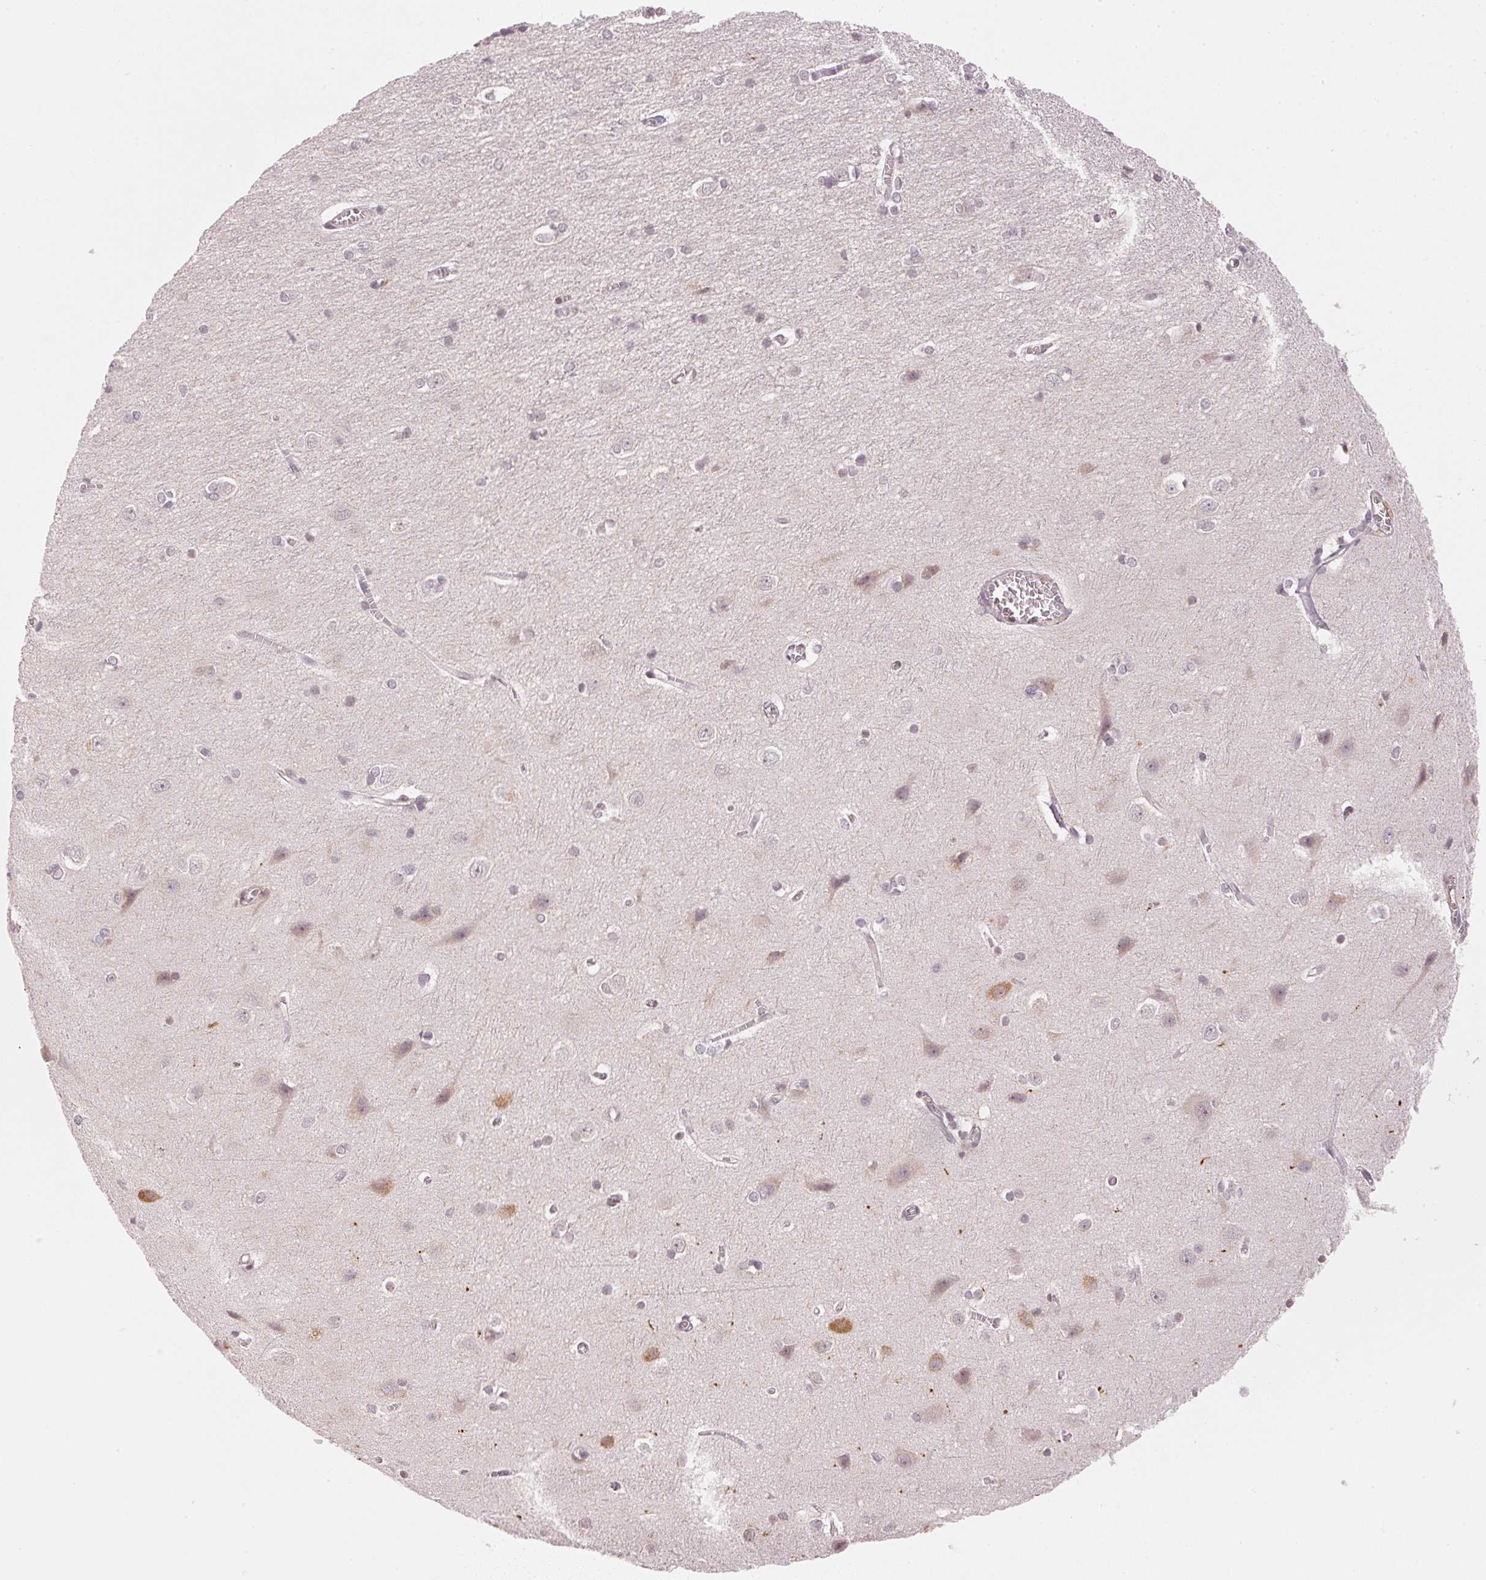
{"staining": {"intensity": "negative", "quantity": "none", "location": "none"}, "tissue": "cerebral cortex", "cell_type": "Endothelial cells", "image_type": "normal", "snomed": [{"axis": "morphology", "description": "Normal tissue, NOS"}, {"axis": "topography", "description": "Cerebral cortex"}], "caption": "Endothelial cells show no significant expression in normal cerebral cortex.", "gene": "KPRP", "patient": {"sex": "male", "age": 37}}